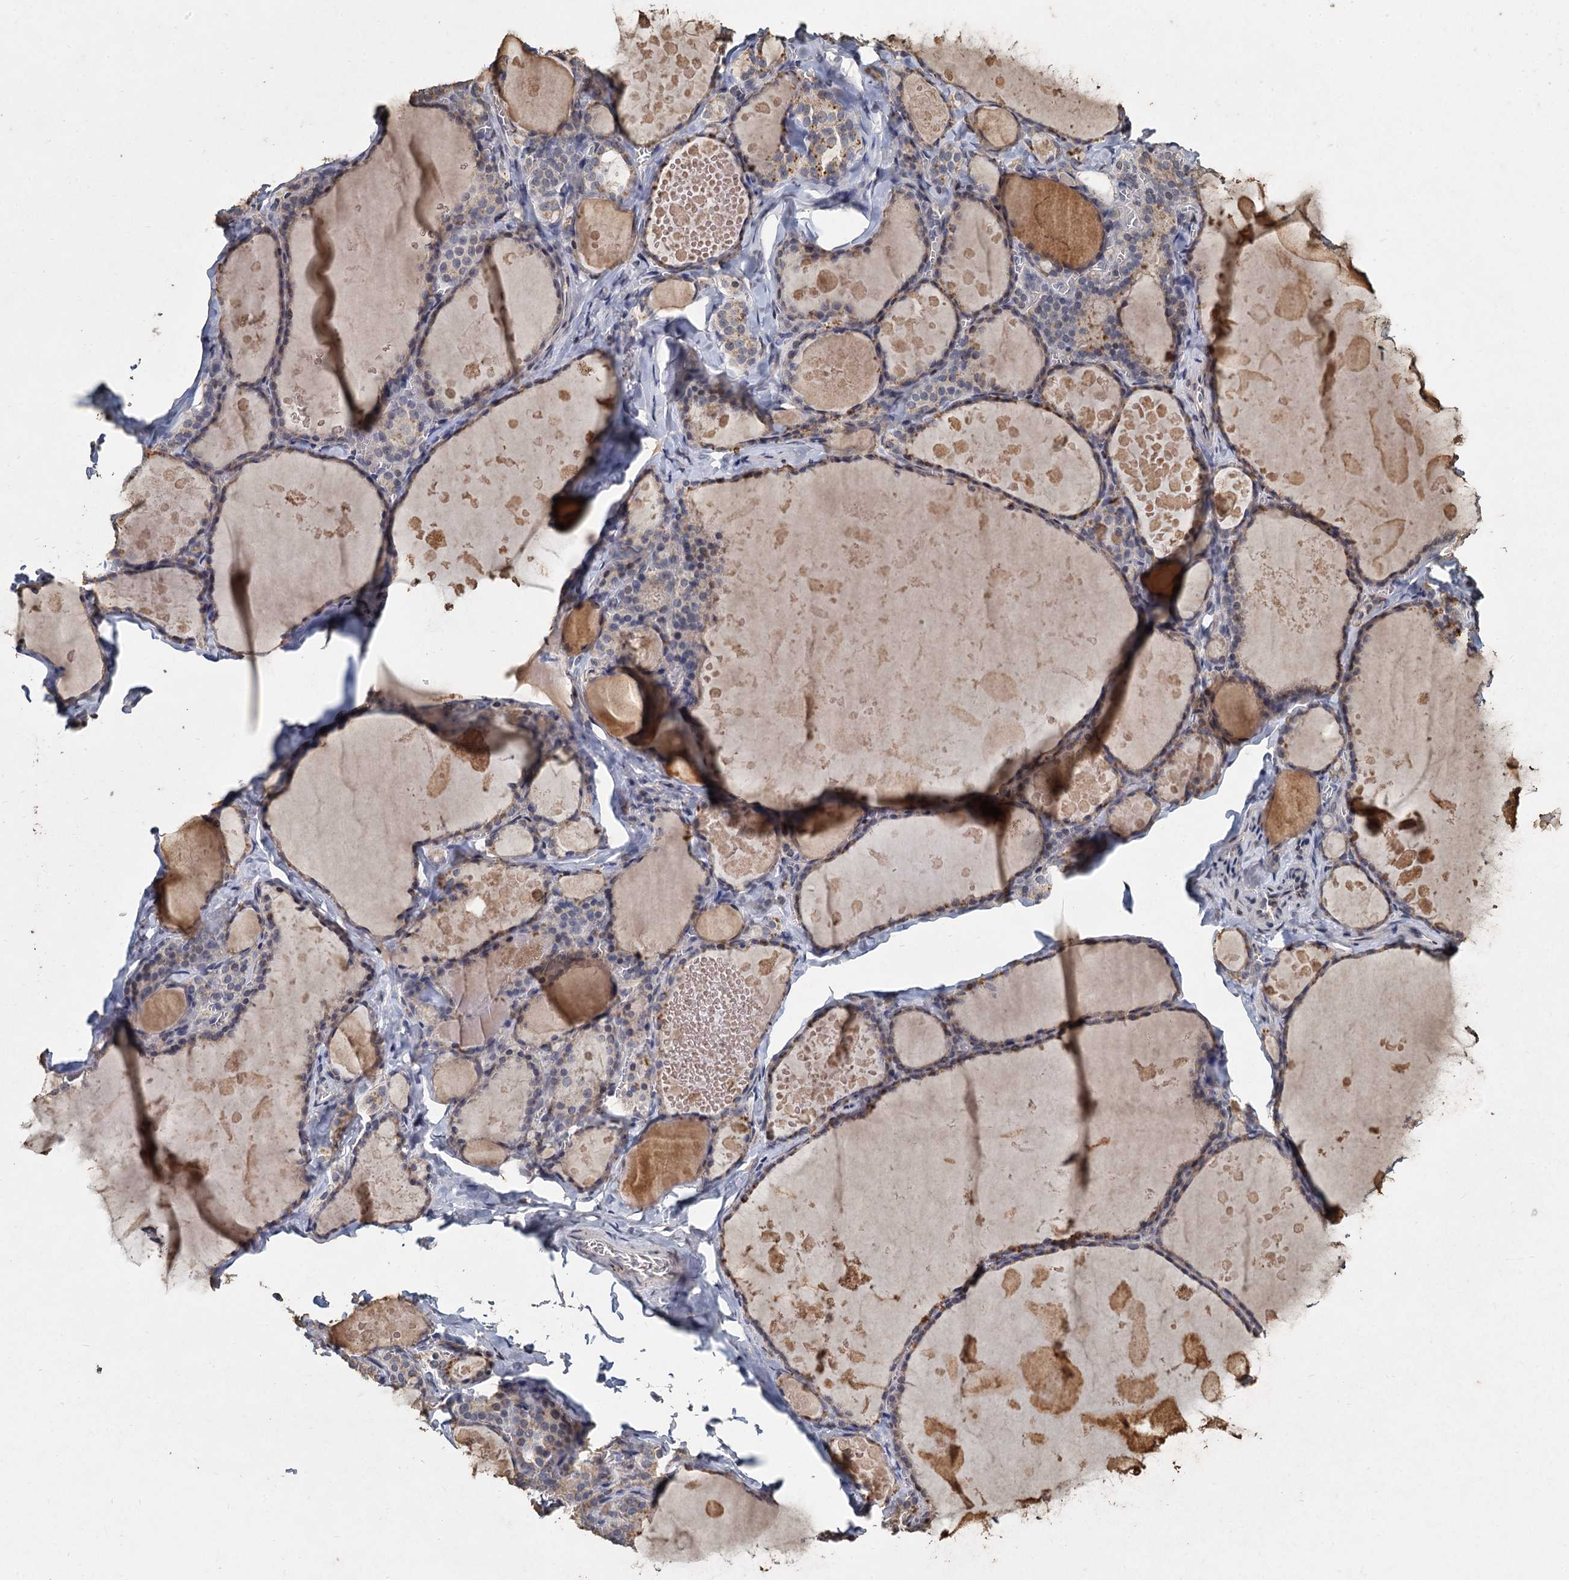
{"staining": {"intensity": "moderate", "quantity": "<25%", "location": "cytoplasmic/membranous"}, "tissue": "thyroid gland", "cell_type": "Glandular cells", "image_type": "normal", "snomed": [{"axis": "morphology", "description": "Normal tissue, NOS"}, {"axis": "topography", "description": "Thyroid gland"}], "caption": "A brown stain shows moderate cytoplasmic/membranous staining of a protein in glandular cells of normal thyroid gland. (Brightfield microscopy of DAB IHC at high magnification).", "gene": "CCDC61", "patient": {"sex": "male", "age": 56}}